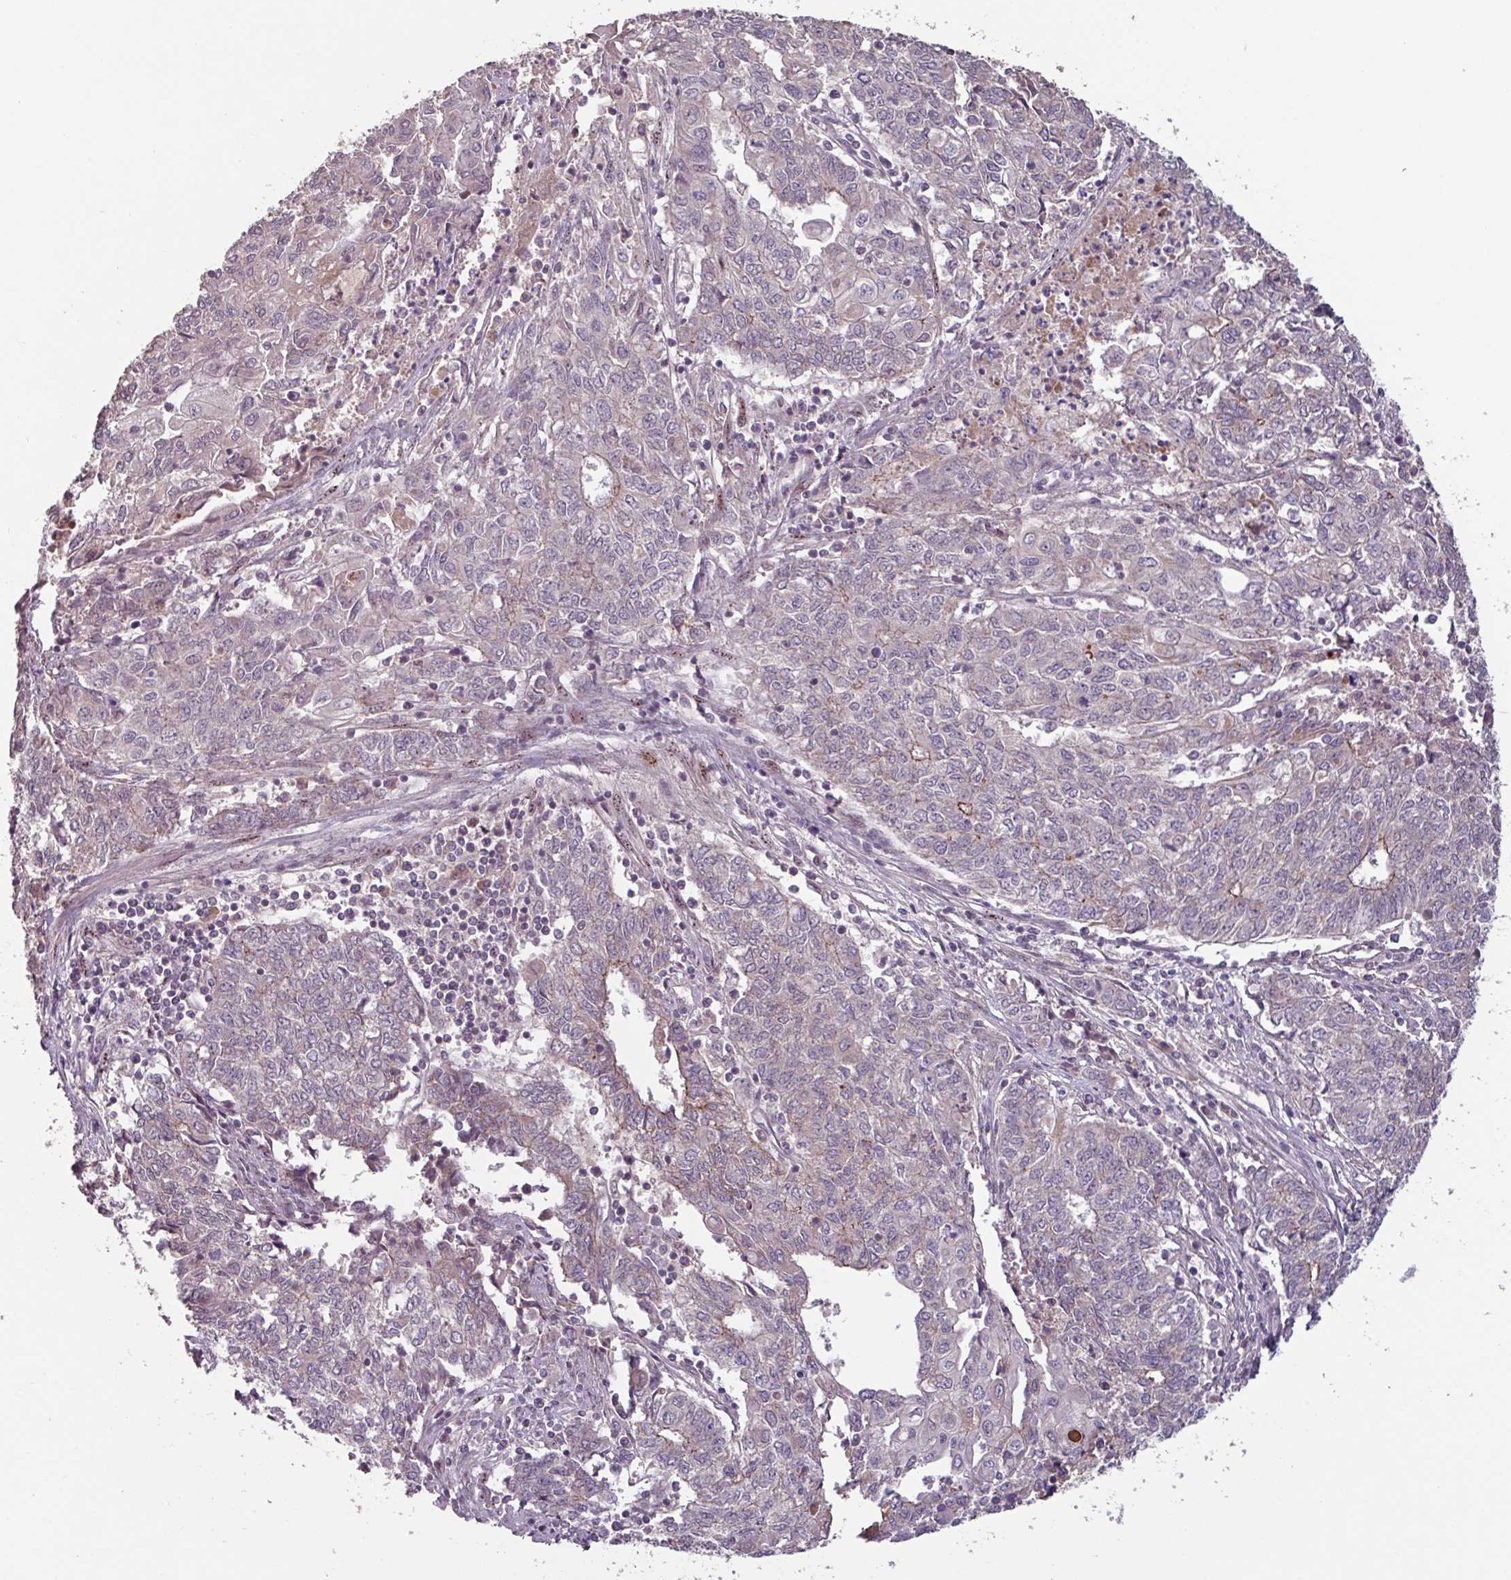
{"staining": {"intensity": "negative", "quantity": "none", "location": "none"}, "tissue": "endometrial cancer", "cell_type": "Tumor cells", "image_type": "cancer", "snomed": [{"axis": "morphology", "description": "Adenocarcinoma, NOS"}, {"axis": "topography", "description": "Endometrium"}], "caption": "An immunohistochemistry (IHC) image of adenocarcinoma (endometrial) is shown. There is no staining in tumor cells of adenocarcinoma (endometrial).", "gene": "TMEM88", "patient": {"sex": "female", "age": 54}}